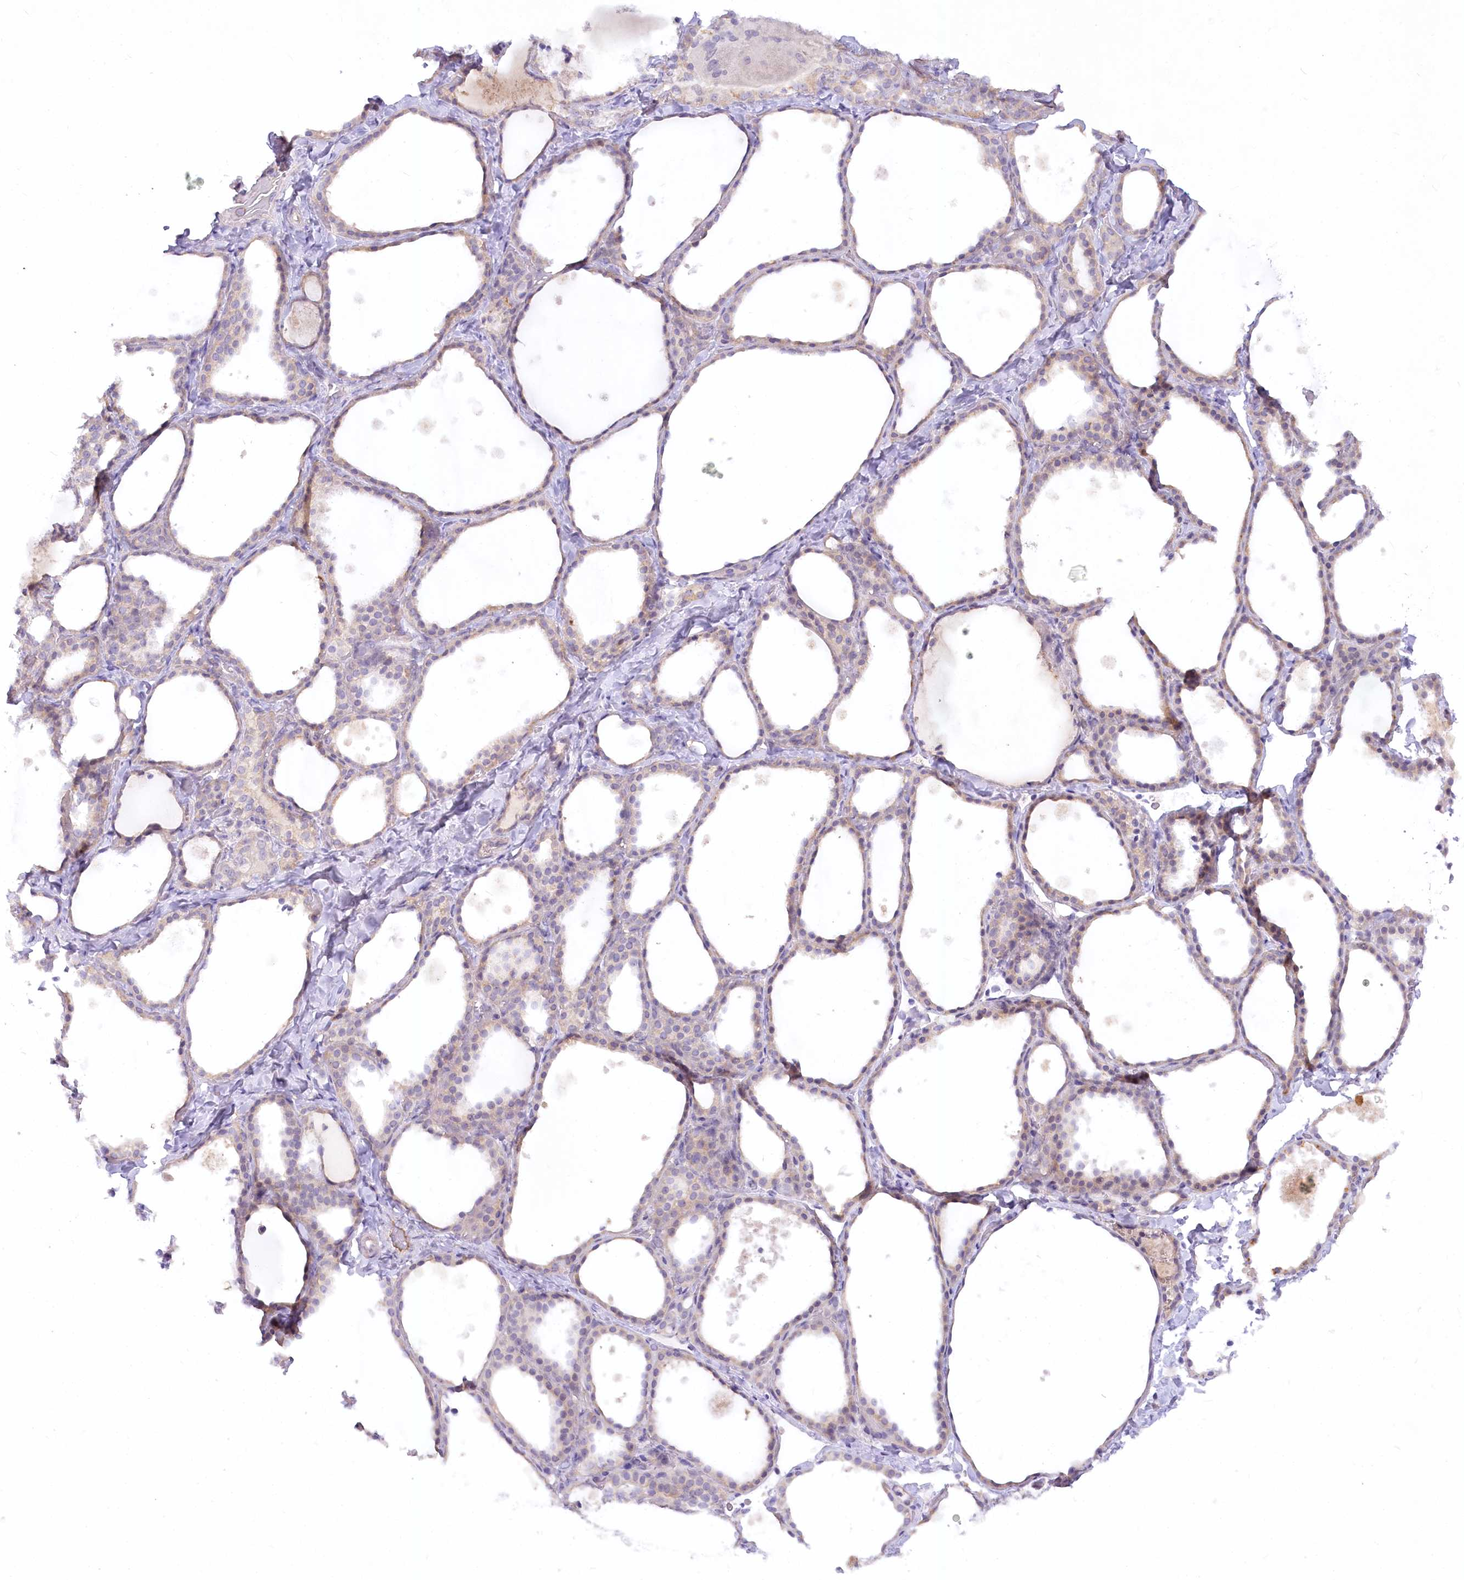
{"staining": {"intensity": "weak", "quantity": "25%-75%", "location": "cytoplasmic/membranous"}, "tissue": "thyroid gland", "cell_type": "Glandular cells", "image_type": "normal", "snomed": [{"axis": "morphology", "description": "Normal tissue, NOS"}, {"axis": "topography", "description": "Thyroid gland"}], "caption": "Weak cytoplasmic/membranous positivity for a protein is seen in approximately 25%-75% of glandular cells of unremarkable thyroid gland using IHC.", "gene": "EFHC2", "patient": {"sex": "female", "age": 44}}